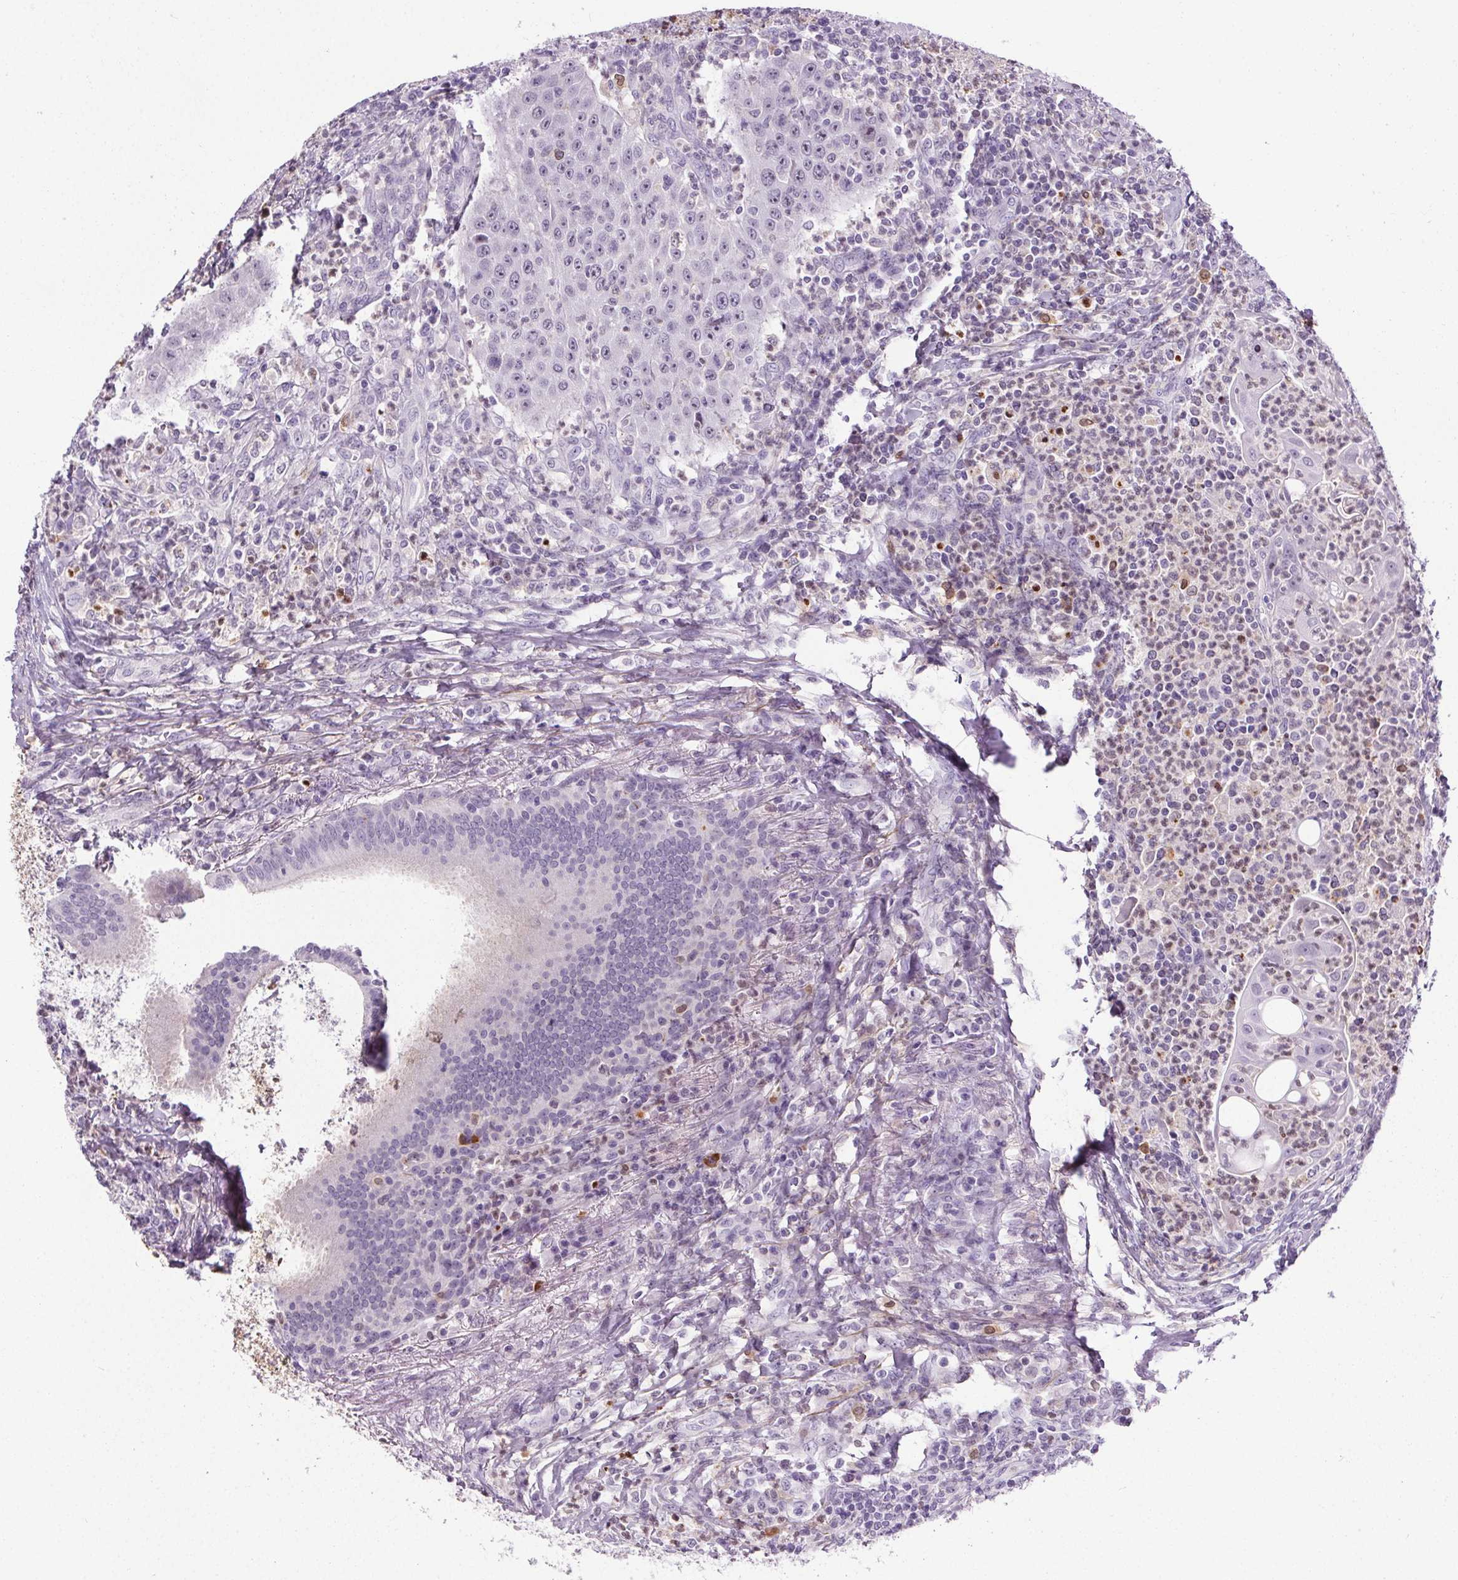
{"staining": {"intensity": "negative", "quantity": "none", "location": "none"}, "tissue": "head and neck cancer", "cell_type": "Tumor cells", "image_type": "cancer", "snomed": [{"axis": "morphology", "description": "Squamous cell carcinoma, NOS"}, {"axis": "topography", "description": "Head-Neck"}], "caption": "The micrograph demonstrates no significant positivity in tumor cells of head and neck cancer. Nuclei are stained in blue.", "gene": "TMEM240", "patient": {"sex": "male", "age": 69}}